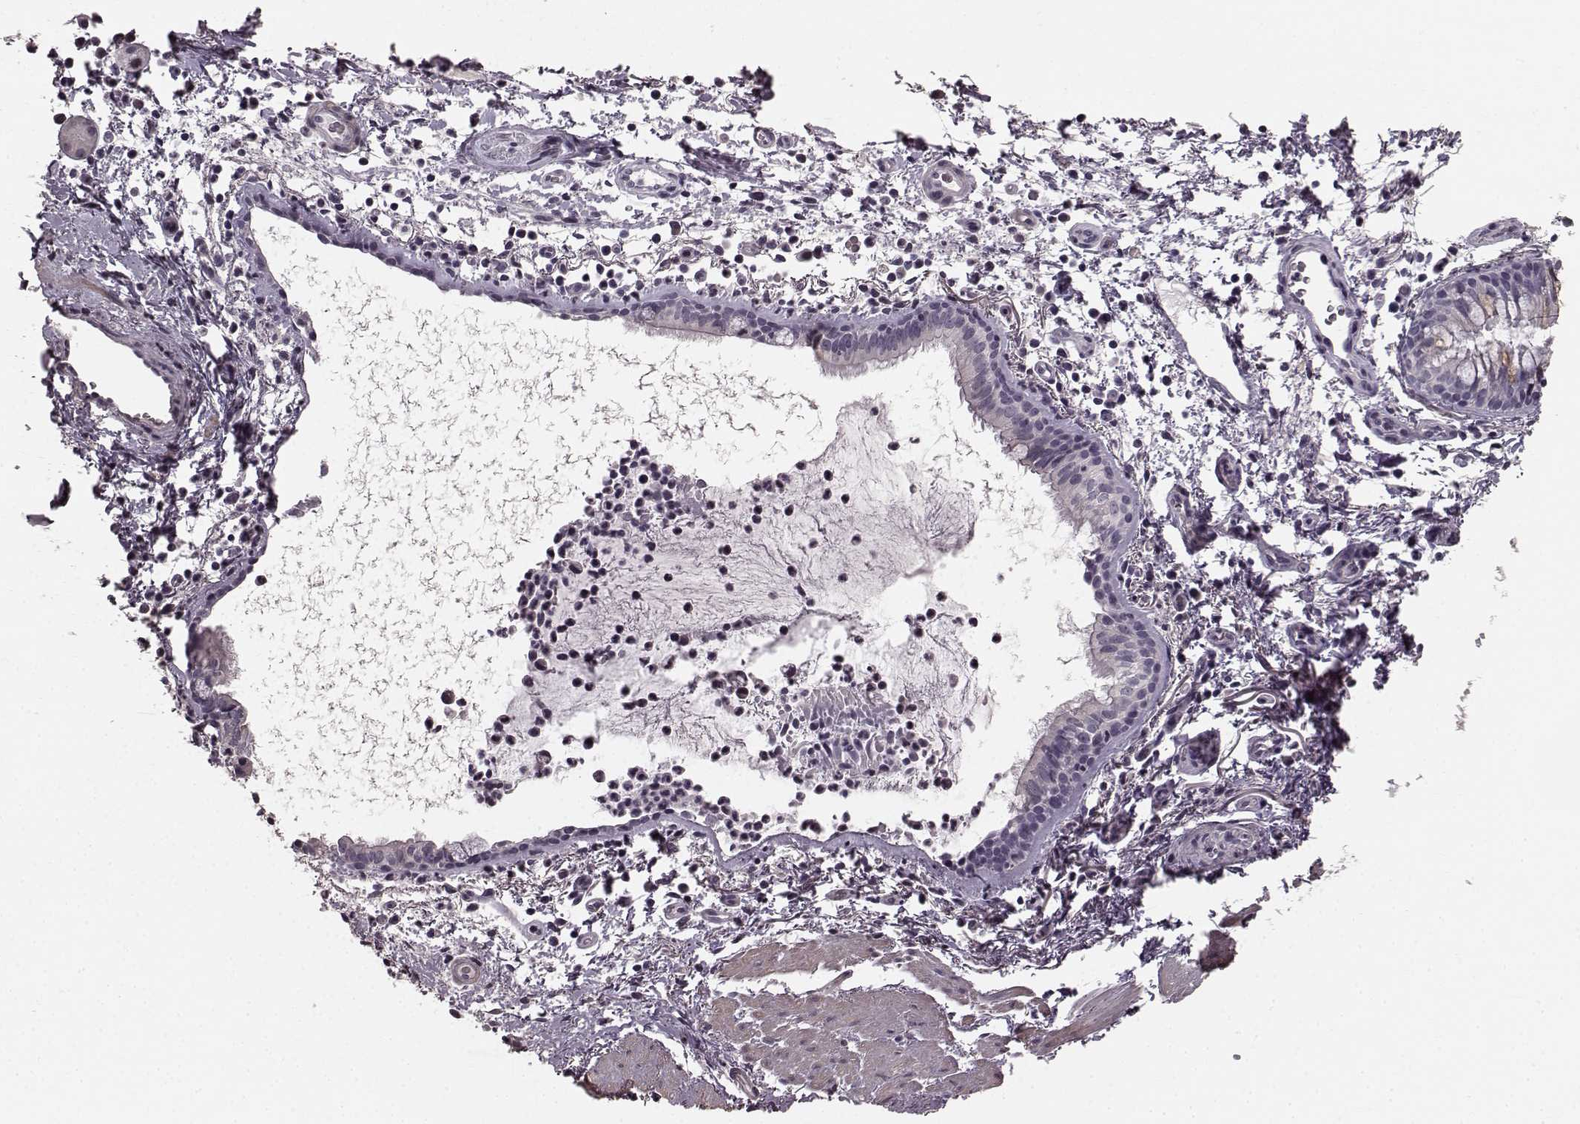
{"staining": {"intensity": "negative", "quantity": "none", "location": "none"}, "tissue": "bronchus", "cell_type": "Respiratory epithelial cells", "image_type": "normal", "snomed": [{"axis": "morphology", "description": "Normal tissue, NOS"}, {"axis": "topography", "description": "Bronchus"}], "caption": "Respiratory epithelial cells show no significant protein expression in unremarkable bronchus.", "gene": "RIT2", "patient": {"sex": "female", "age": 64}}